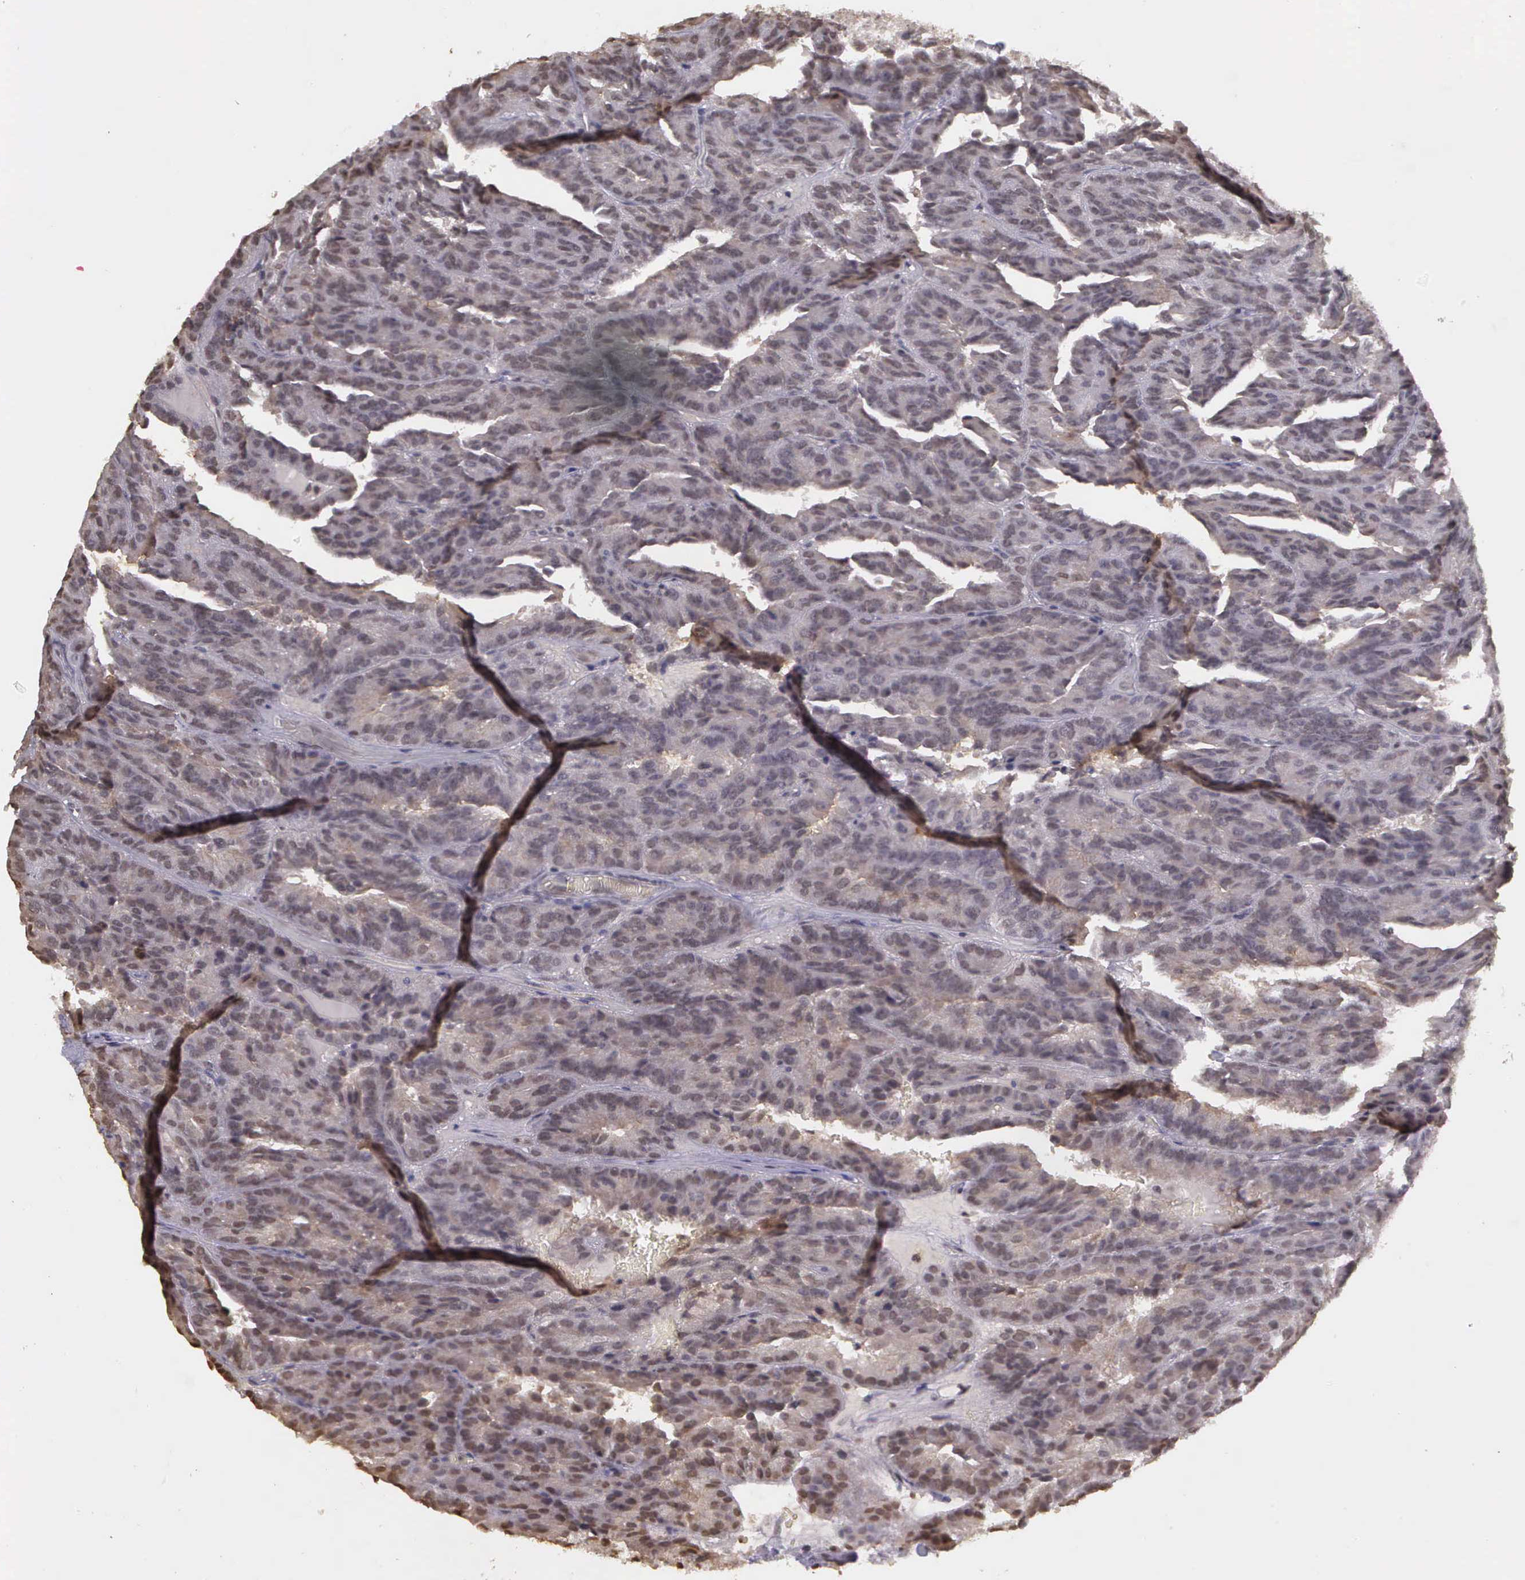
{"staining": {"intensity": "negative", "quantity": "none", "location": "none"}, "tissue": "renal cancer", "cell_type": "Tumor cells", "image_type": "cancer", "snomed": [{"axis": "morphology", "description": "Adenocarcinoma, NOS"}, {"axis": "topography", "description": "Kidney"}], "caption": "This is an immunohistochemistry (IHC) image of renal cancer. There is no positivity in tumor cells.", "gene": "ARMCX5", "patient": {"sex": "male", "age": 46}}